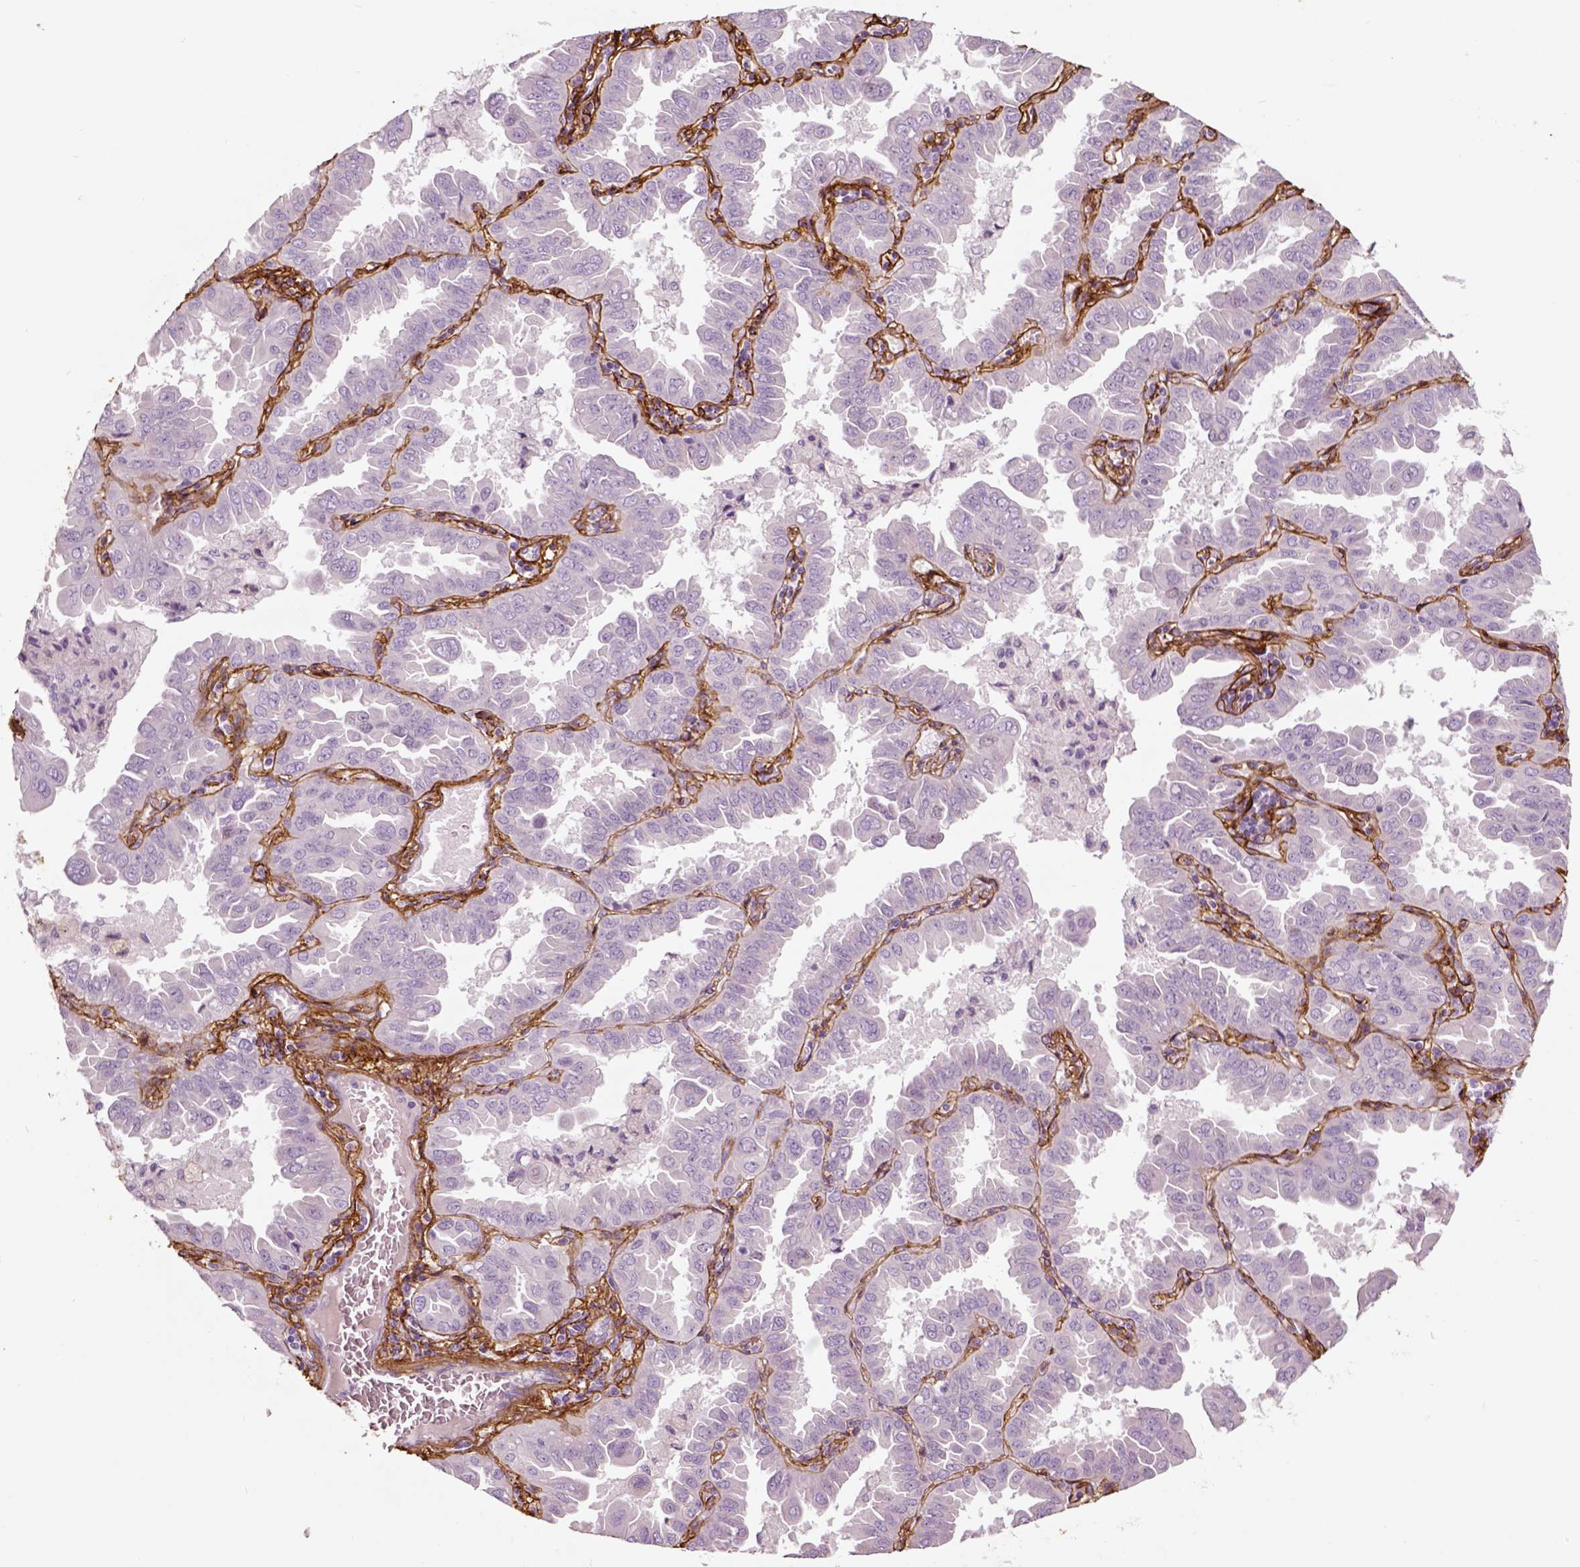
{"staining": {"intensity": "negative", "quantity": "none", "location": "none"}, "tissue": "lung cancer", "cell_type": "Tumor cells", "image_type": "cancer", "snomed": [{"axis": "morphology", "description": "Adenocarcinoma, NOS"}, {"axis": "topography", "description": "Lung"}], "caption": "Immunohistochemistry (IHC) of human lung adenocarcinoma reveals no expression in tumor cells.", "gene": "COL6A2", "patient": {"sex": "male", "age": 64}}